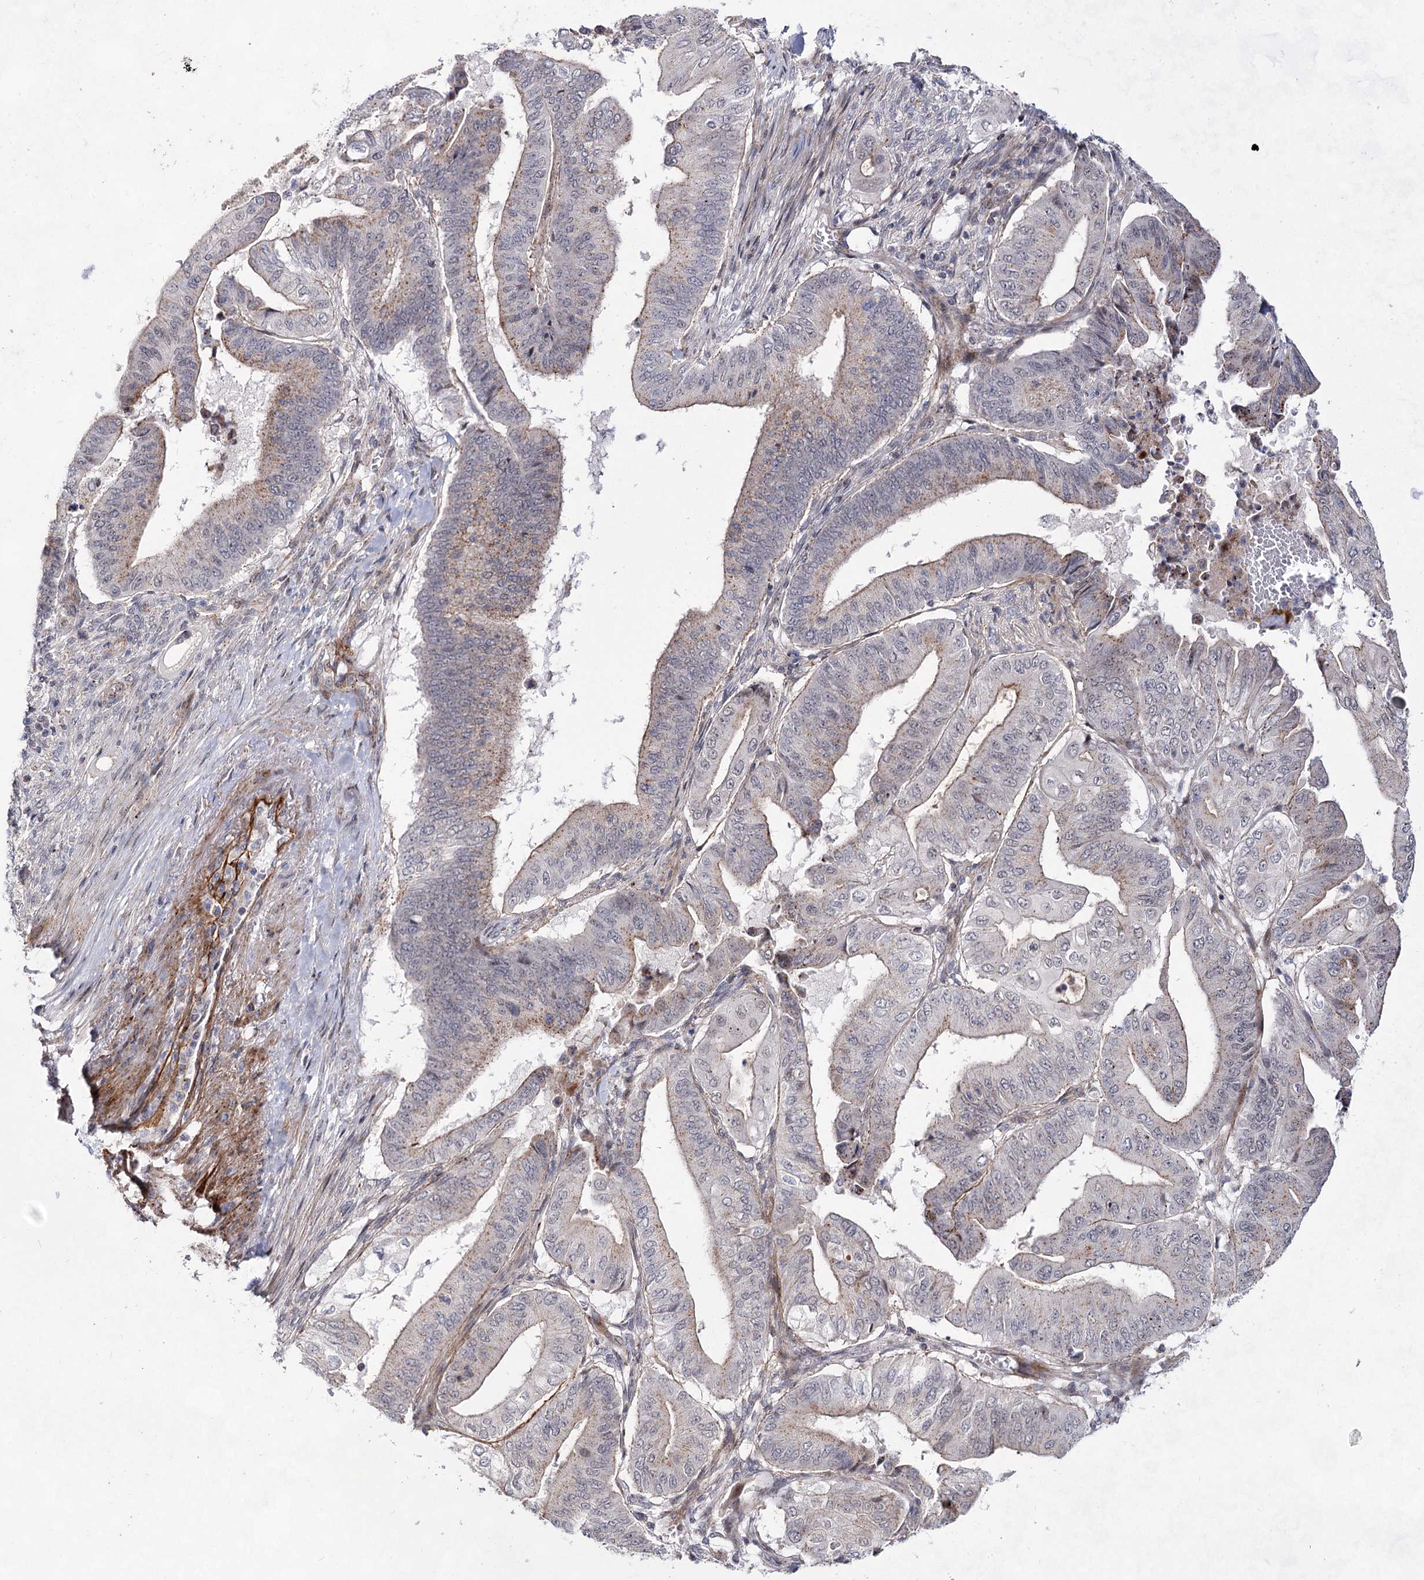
{"staining": {"intensity": "moderate", "quantity": "<25%", "location": "cytoplasmic/membranous"}, "tissue": "pancreatic cancer", "cell_type": "Tumor cells", "image_type": "cancer", "snomed": [{"axis": "morphology", "description": "Adenocarcinoma, NOS"}, {"axis": "topography", "description": "Pancreas"}], "caption": "Pancreatic cancer (adenocarcinoma) stained with a brown dye exhibits moderate cytoplasmic/membranous positive positivity in approximately <25% of tumor cells.", "gene": "ATL2", "patient": {"sex": "female", "age": 77}}